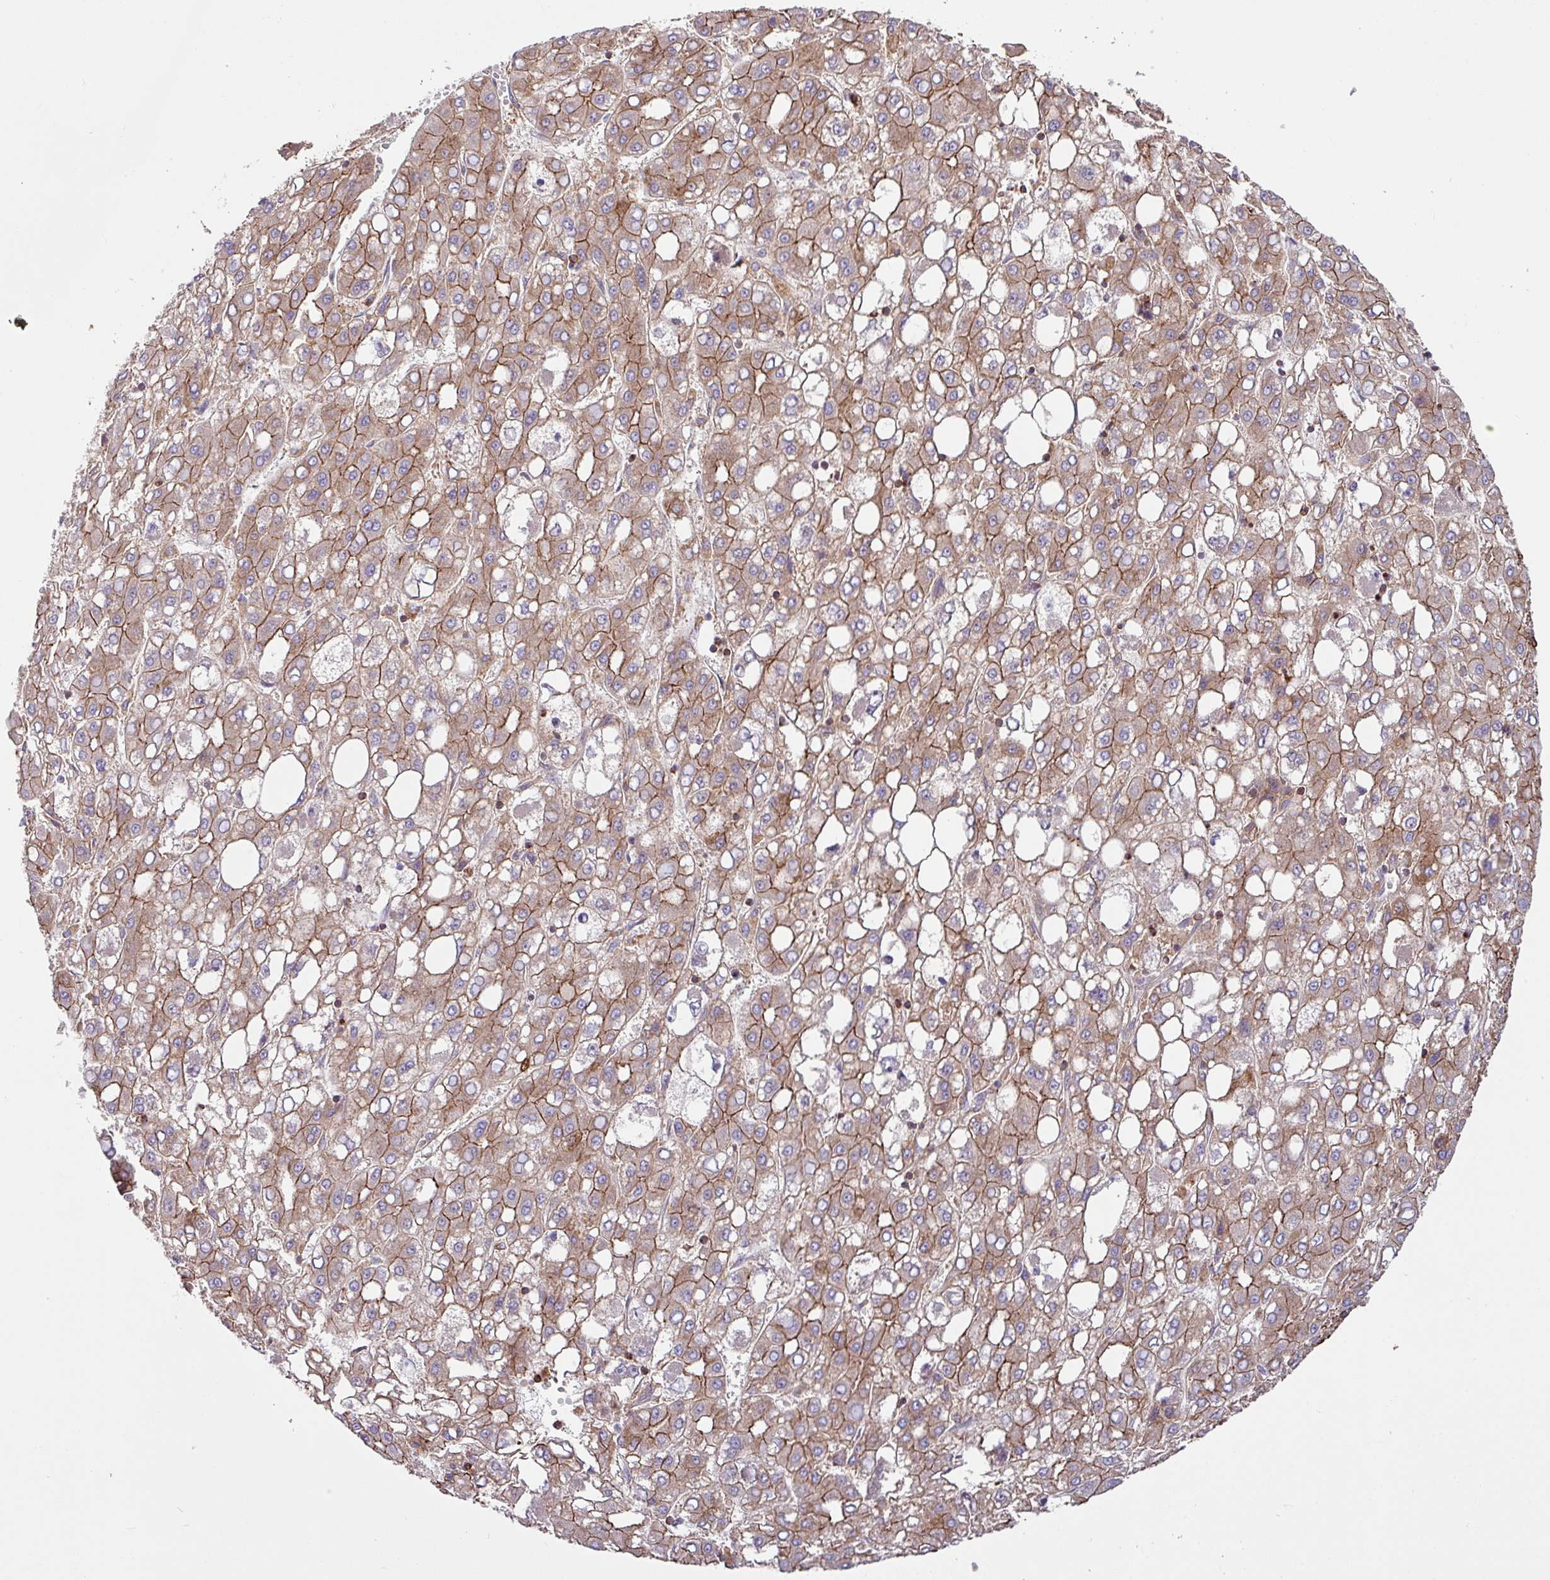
{"staining": {"intensity": "moderate", "quantity": ">75%", "location": "cytoplasmic/membranous"}, "tissue": "liver cancer", "cell_type": "Tumor cells", "image_type": "cancer", "snomed": [{"axis": "morphology", "description": "Carcinoma, Hepatocellular, NOS"}, {"axis": "topography", "description": "Liver"}], "caption": "Protein staining of liver cancer (hepatocellular carcinoma) tissue demonstrates moderate cytoplasmic/membranous expression in approximately >75% of tumor cells. Using DAB (3,3'-diaminobenzidine) (brown) and hematoxylin (blue) stains, captured at high magnification using brightfield microscopy.", "gene": "RIC1", "patient": {"sex": "male", "age": 65}}